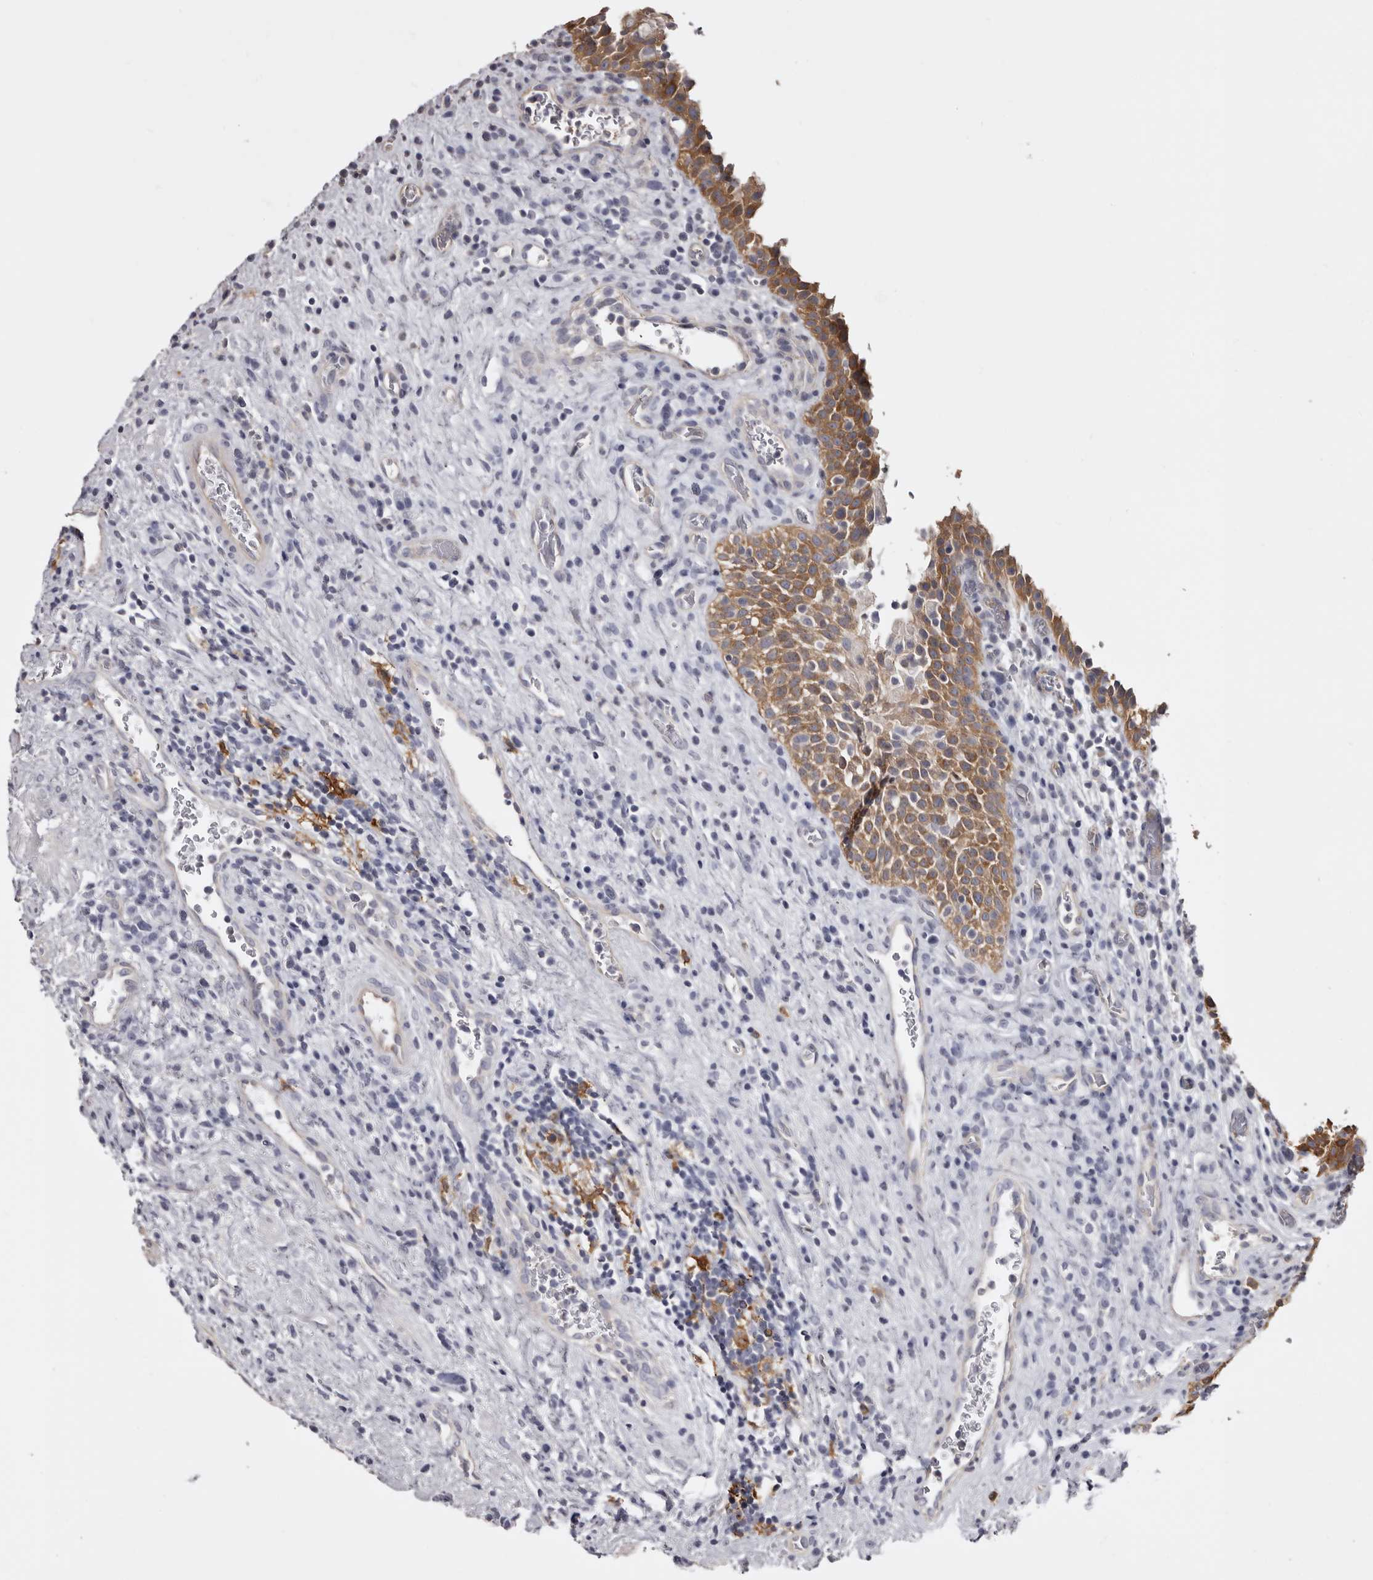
{"staining": {"intensity": "moderate", "quantity": ">75%", "location": "cytoplasmic/membranous"}, "tissue": "urinary bladder", "cell_type": "Urothelial cells", "image_type": "normal", "snomed": [{"axis": "morphology", "description": "Normal tissue, NOS"}, {"axis": "morphology", "description": "Inflammation, NOS"}, {"axis": "topography", "description": "Urinary bladder"}], "caption": "This photomicrograph demonstrates immunohistochemistry staining of unremarkable human urinary bladder, with medium moderate cytoplasmic/membranous staining in approximately >75% of urothelial cells.", "gene": "LAD1", "patient": {"sex": "female", "age": 75}}